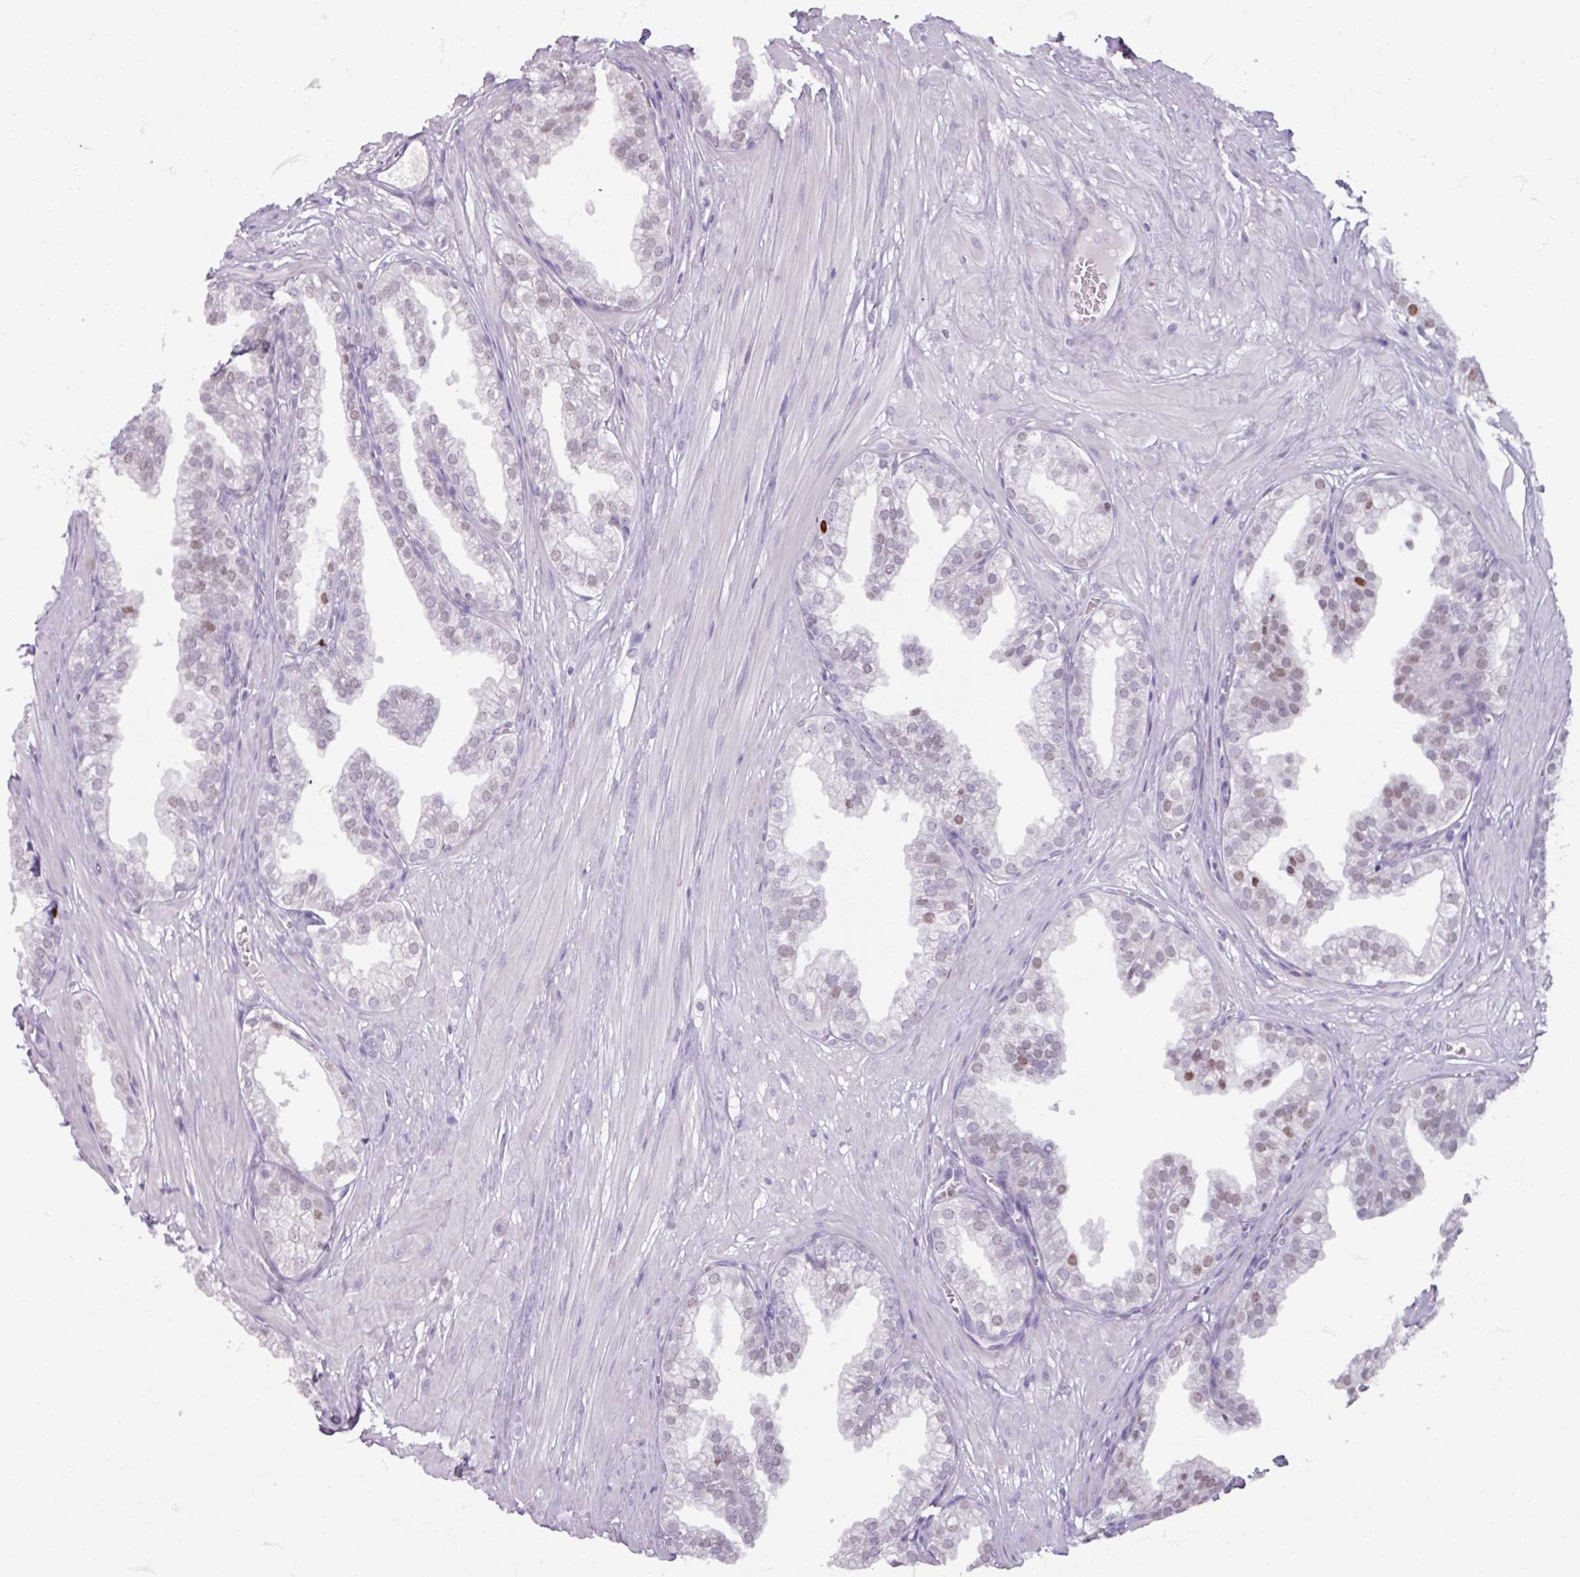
{"staining": {"intensity": "weak", "quantity": "<25%", "location": "nuclear"}, "tissue": "prostate", "cell_type": "Glandular cells", "image_type": "normal", "snomed": [{"axis": "morphology", "description": "Normal tissue, NOS"}, {"axis": "topography", "description": "Prostate"}, {"axis": "topography", "description": "Peripheral nerve tissue"}], "caption": "High magnification brightfield microscopy of unremarkable prostate stained with DAB (3,3'-diaminobenzidine) (brown) and counterstained with hematoxylin (blue): glandular cells show no significant staining. (Brightfield microscopy of DAB IHC at high magnification).", "gene": "ATAD2", "patient": {"sex": "male", "age": 55}}